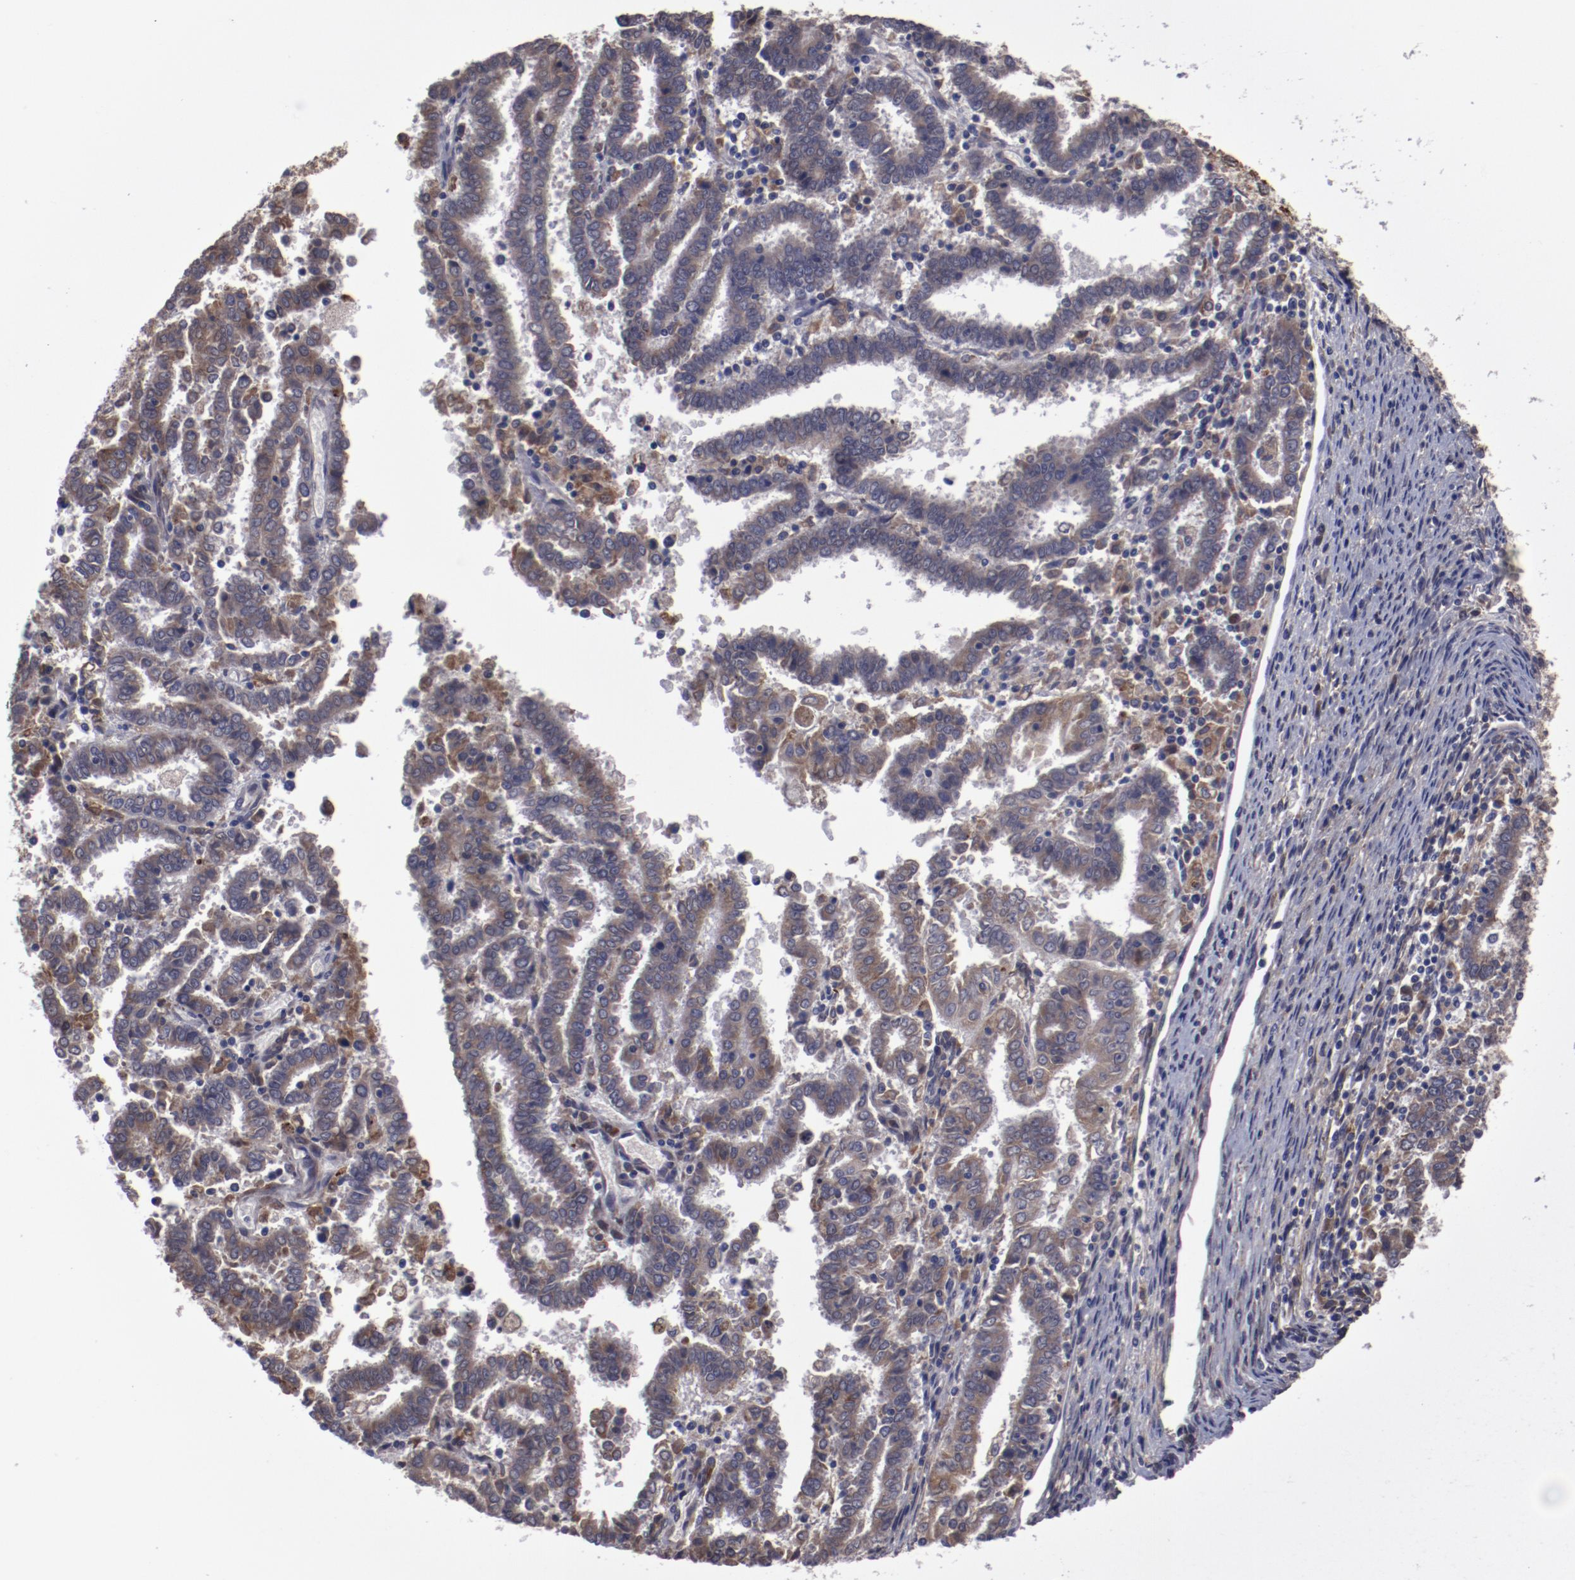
{"staining": {"intensity": "moderate", "quantity": ">75%", "location": "cytoplasmic/membranous"}, "tissue": "endometrial cancer", "cell_type": "Tumor cells", "image_type": "cancer", "snomed": [{"axis": "morphology", "description": "Adenocarcinoma, NOS"}, {"axis": "topography", "description": "Uterus"}], "caption": "Endometrial cancer was stained to show a protein in brown. There is medium levels of moderate cytoplasmic/membranous positivity in approximately >75% of tumor cells.", "gene": "IL12A", "patient": {"sex": "female", "age": 83}}